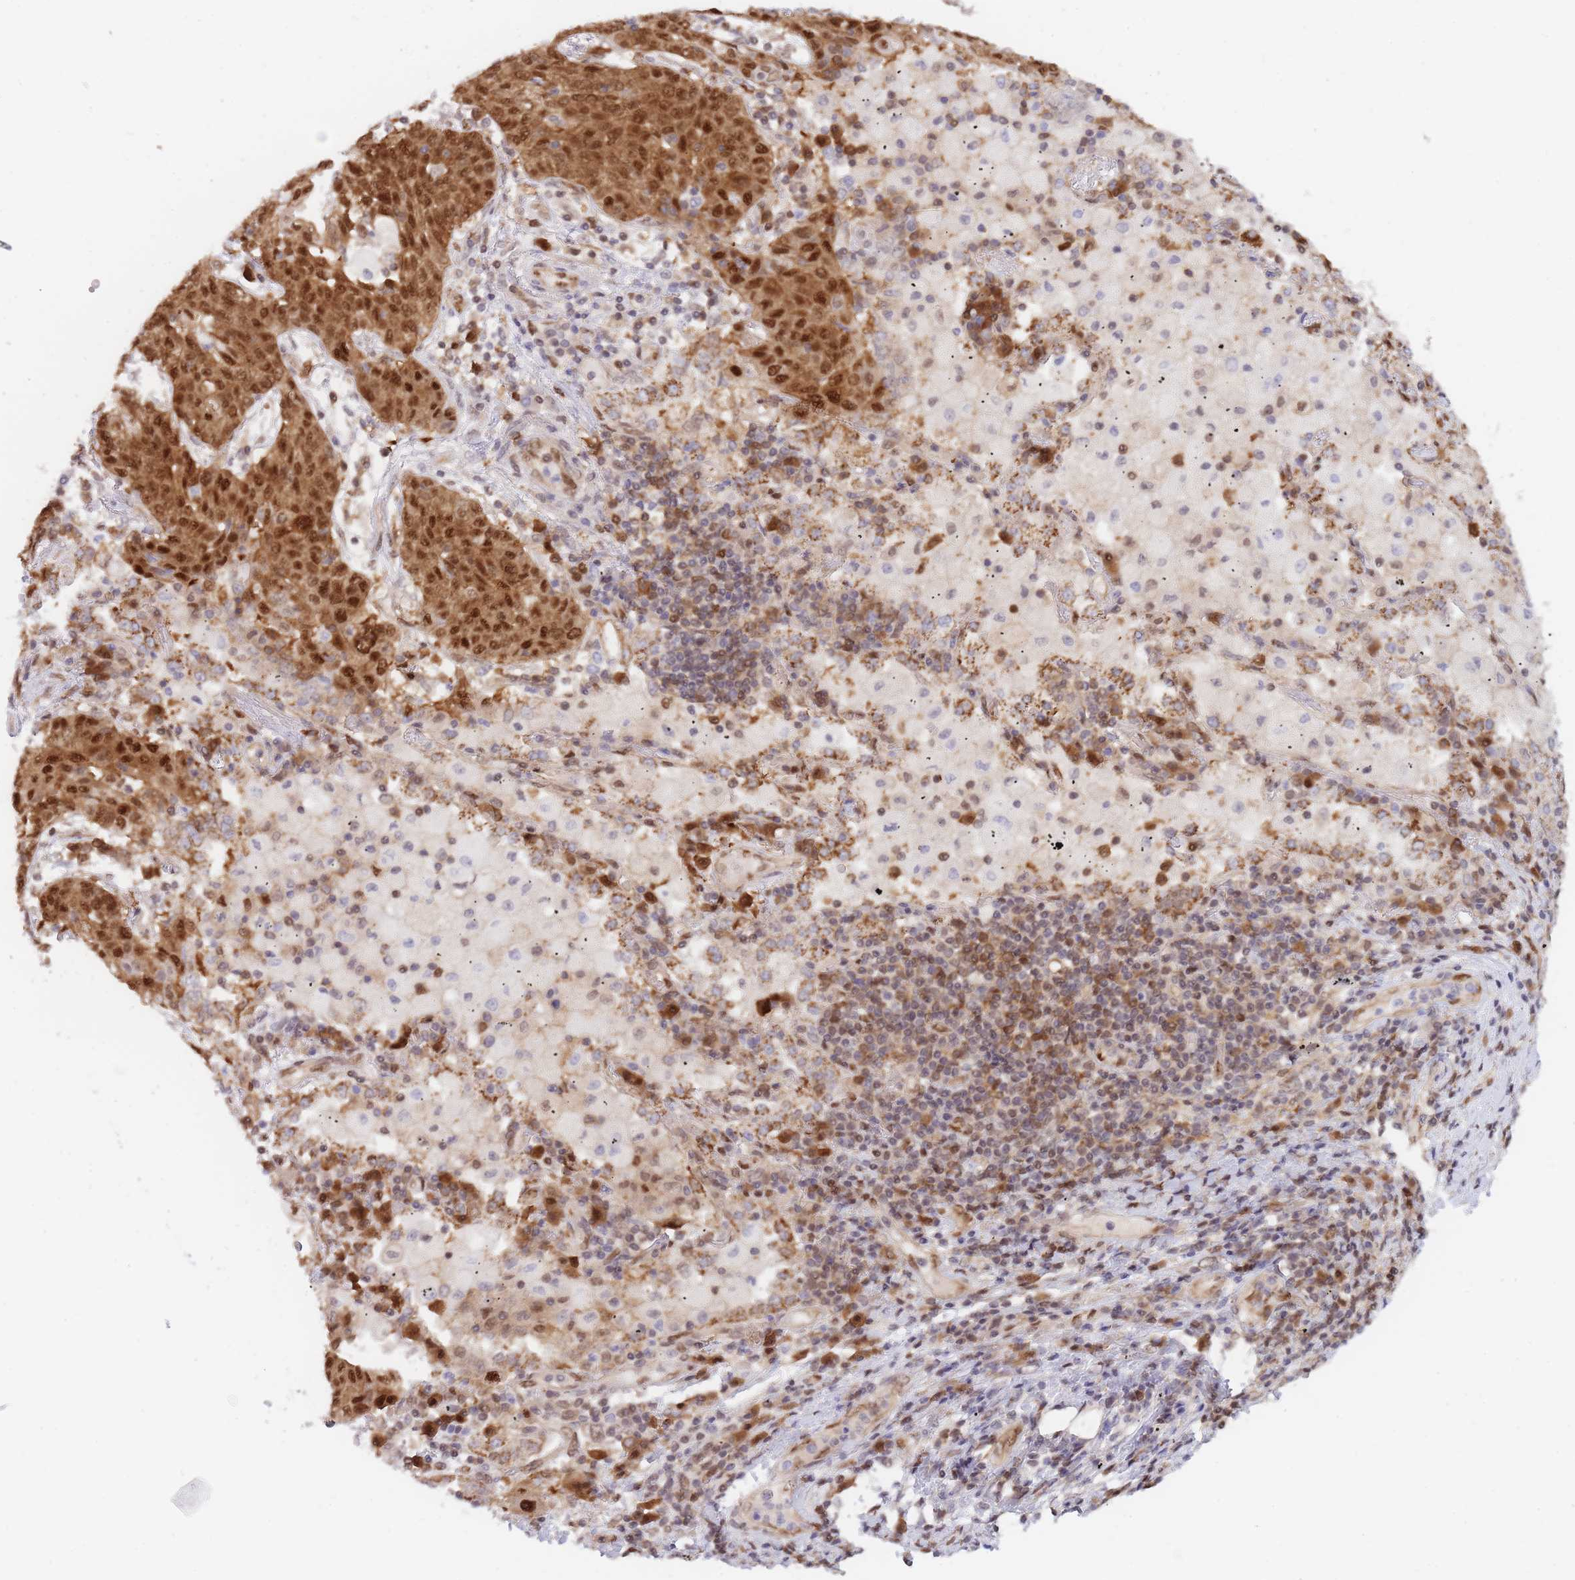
{"staining": {"intensity": "moderate", "quantity": ">75%", "location": "cytoplasmic/membranous,nuclear"}, "tissue": "lung cancer", "cell_type": "Tumor cells", "image_type": "cancer", "snomed": [{"axis": "morphology", "description": "Squamous cell carcinoma, NOS"}, {"axis": "topography", "description": "Lung"}], "caption": "Protein staining of lung cancer (squamous cell carcinoma) tissue displays moderate cytoplasmic/membranous and nuclear staining in approximately >75% of tumor cells. The protein of interest is stained brown, and the nuclei are stained in blue (DAB (3,3'-diaminobenzidine) IHC with brightfield microscopy, high magnification).", "gene": "NSFL1C", "patient": {"sex": "female", "age": 70}}